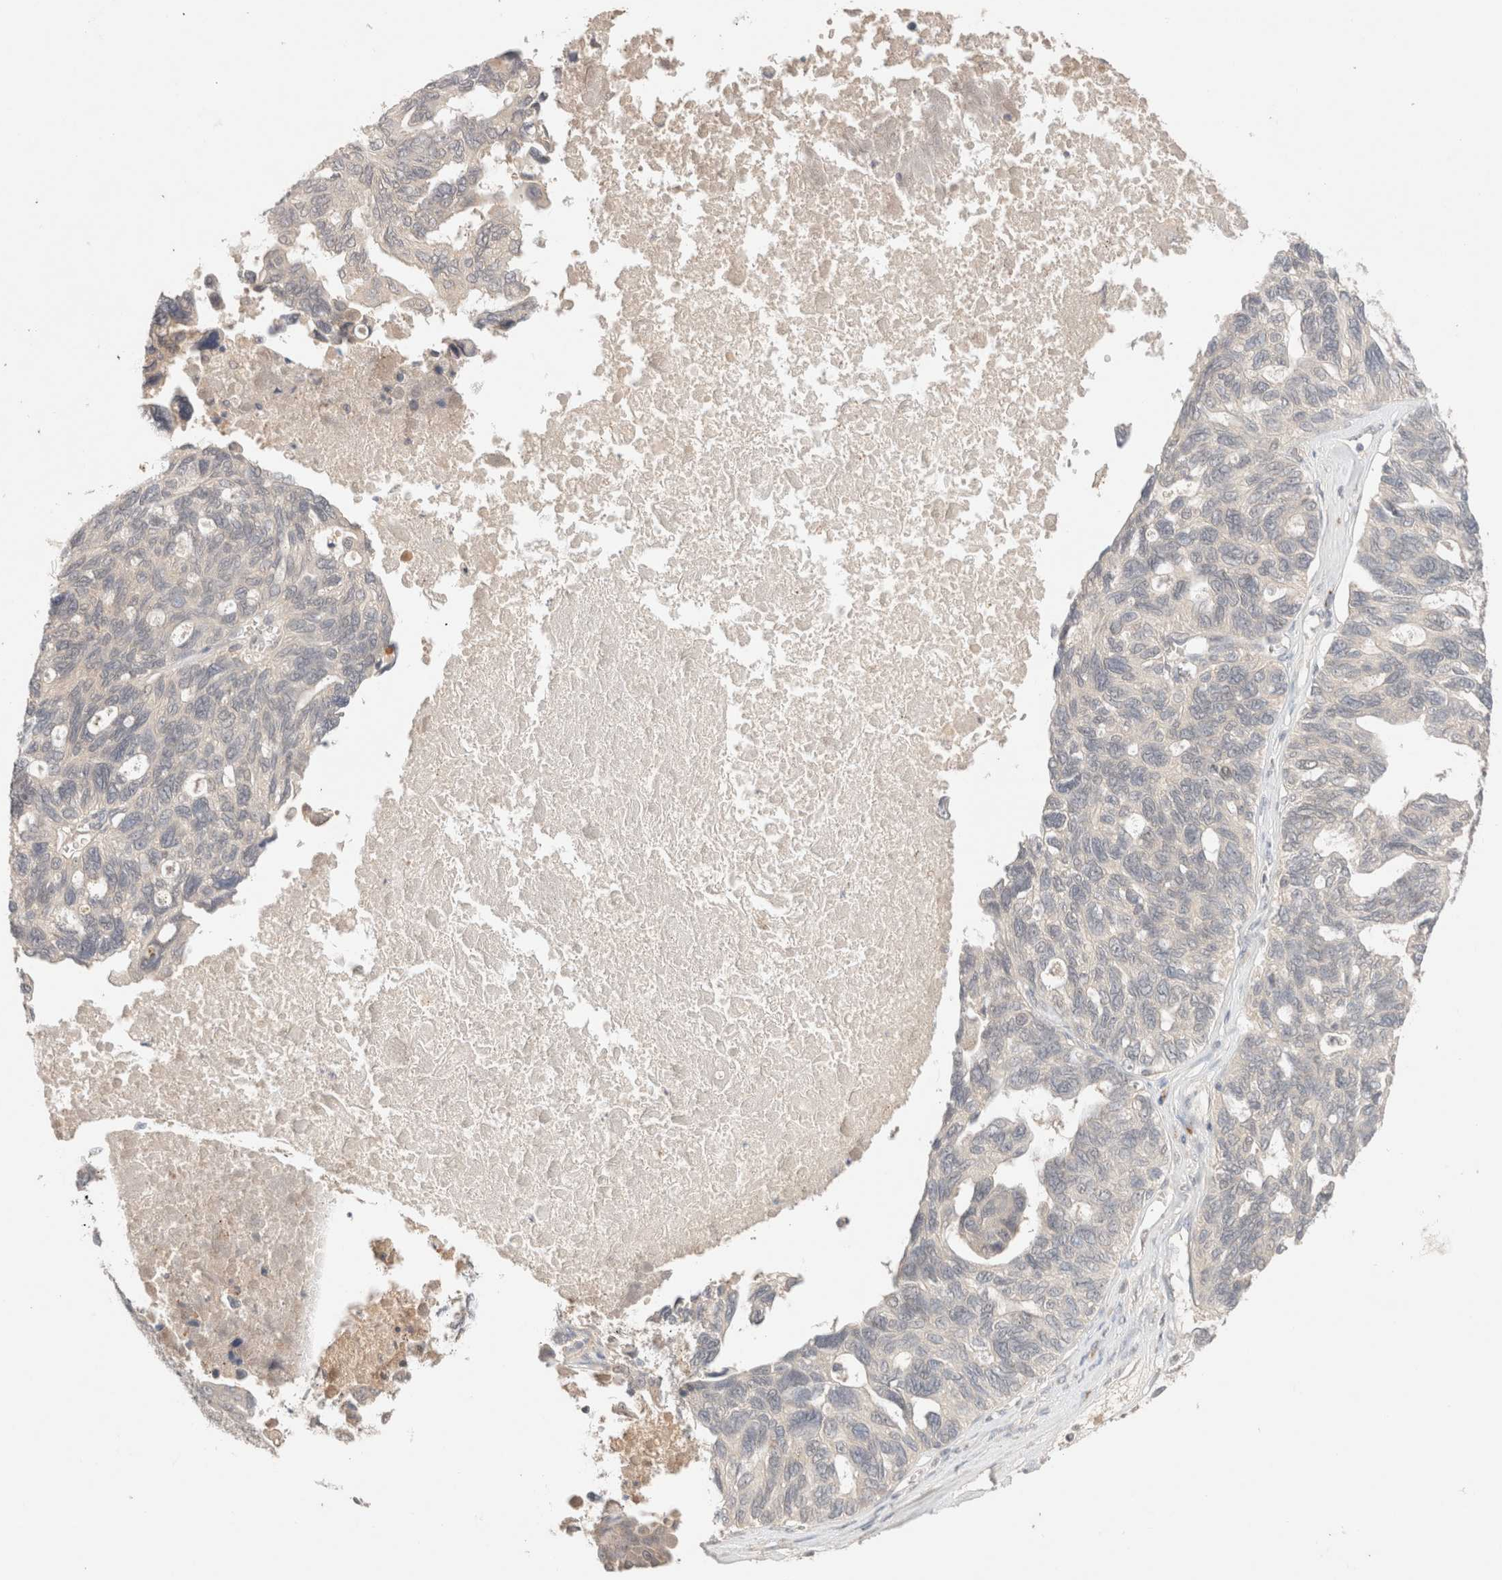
{"staining": {"intensity": "negative", "quantity": "none", "location": "none"}, "tissue": "ovarian cancer", "cell_type": "Tumor cells", "image_type": "cancer", "snomed": [{"axis": "morphology", "description": "Cystadenocarcinoma, serous, NOS"}, {"axis": "topography", "description": "Ovary"}], "caption": "This is an immunohistochemistry (IHC) image of serous cystadenocarcinoma (ovarian). There is no expression in tumor cells.", "gene": "SARM1", "patient": {"sex": "female", "age": 79}}